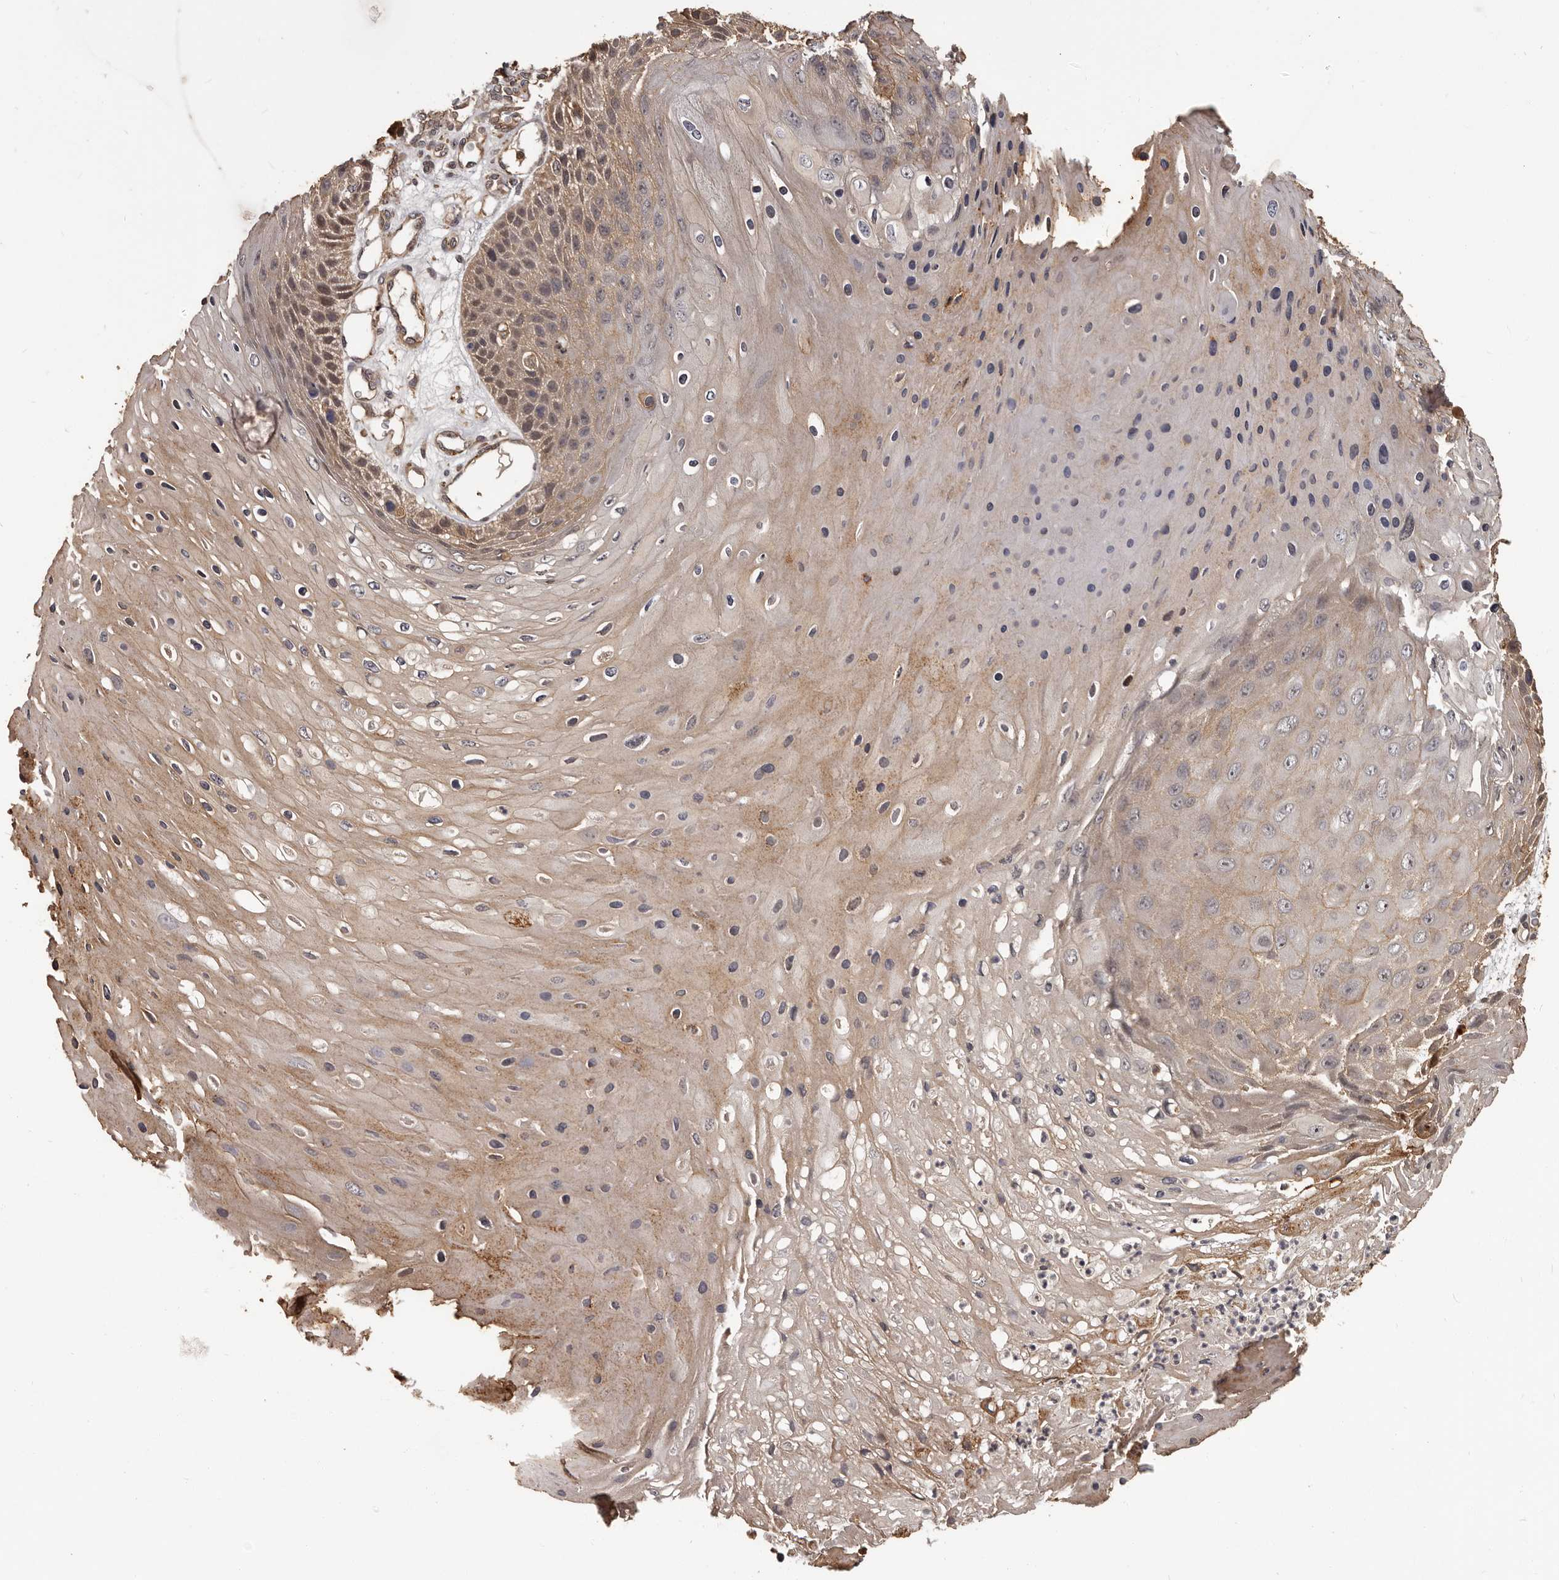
{"staining": {"intensity": "weak", "quantity": "25%-75%", "location": "cytoplasmic/membranous"}, "tissue": "skin cancer", "cell_type": "Tumor cells", "image_type": "cancer", "snomed": [{"axis": "morphology", "description": "Squamous cell carcinoma, NOS"}, {"axis": "topography", "description": "Skin"}], "caption": "Tumor cells exhibit weak cytoplasmic/membranous expression in approximately 25%-75% of cells in skin cancer.", "gene": "SLITRK6", "patient": {"sex": "female", "age": 88}}